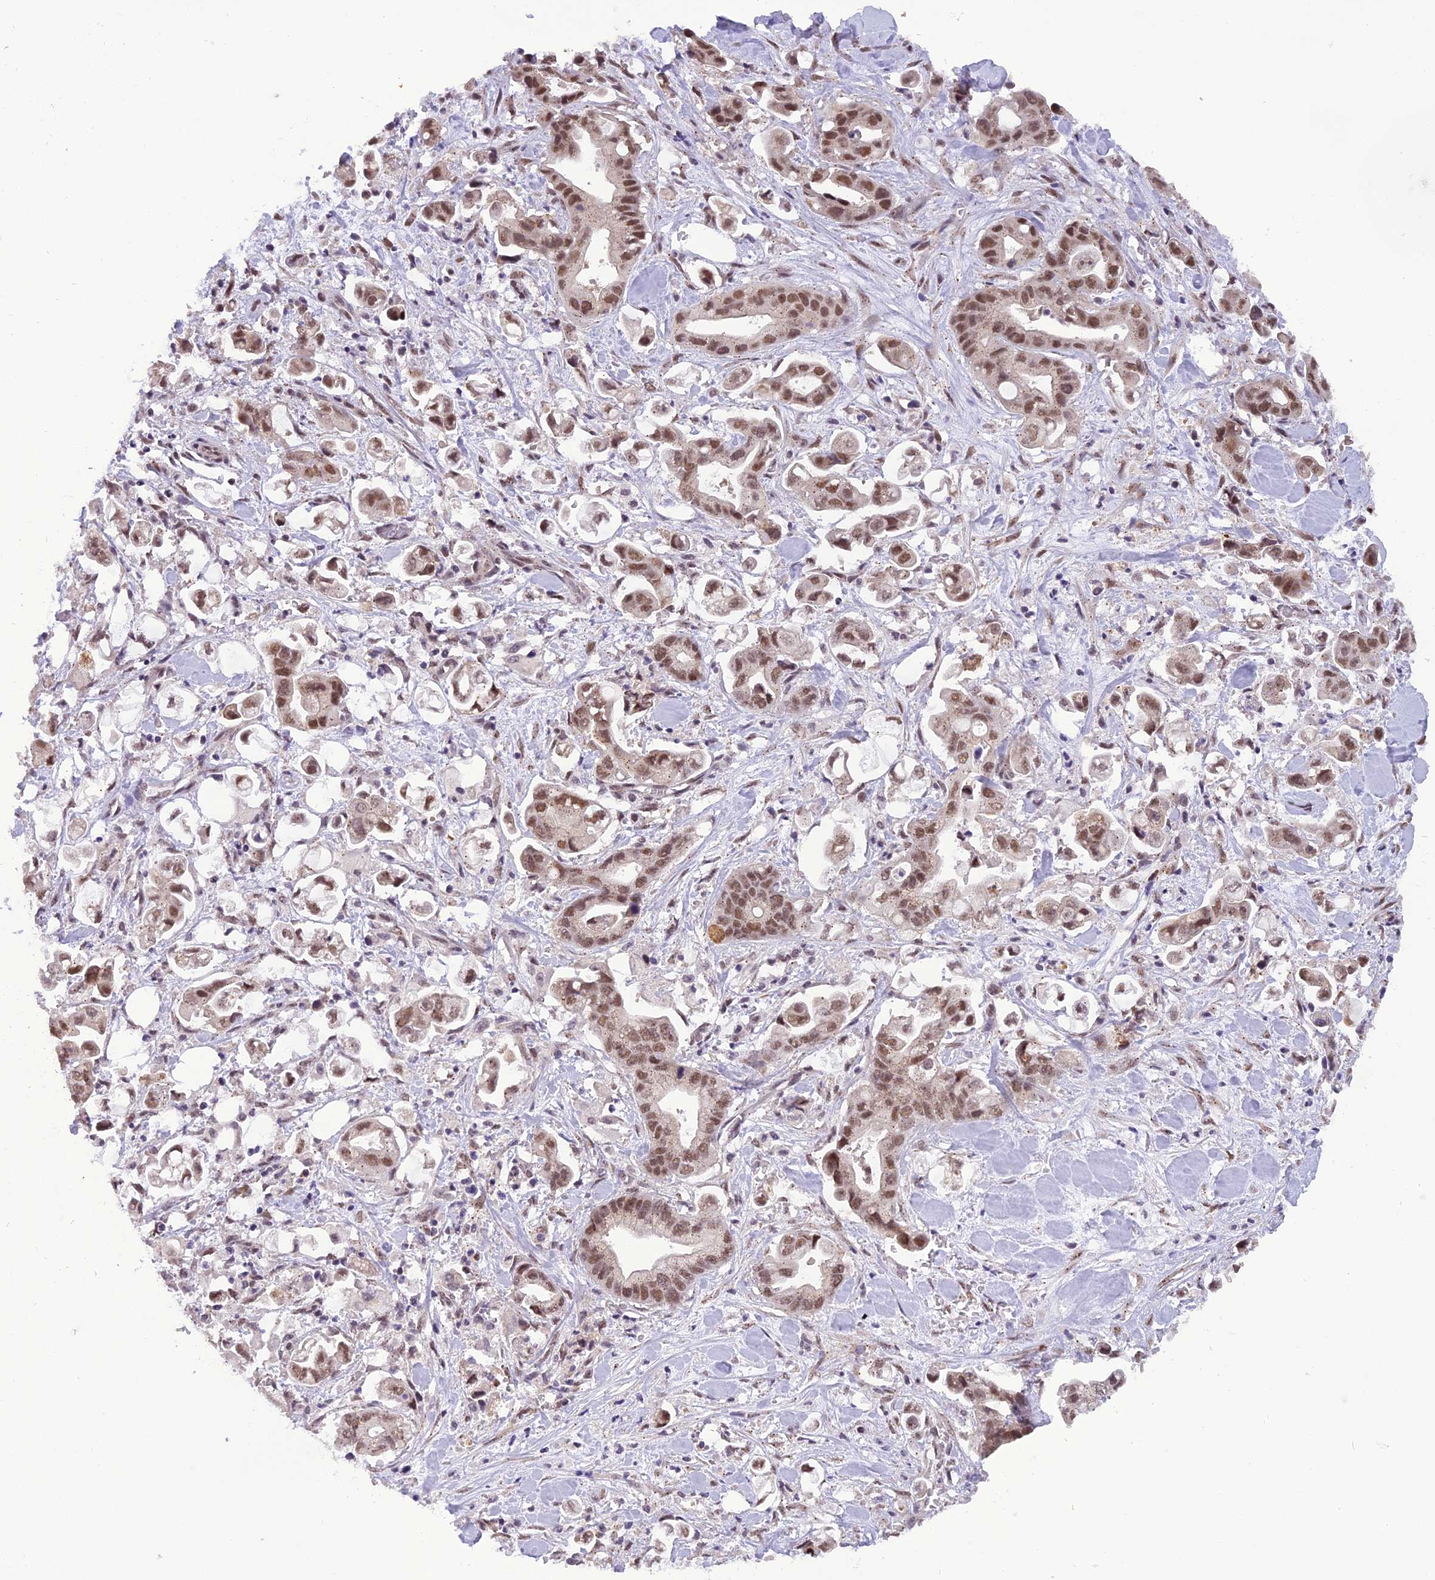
{"staining": {"intensity": "moderate", "quantity": ">75%", "location": "nuclear"}, "tissue": "stomach cancer", "cell_type": "Tumor cells", "image_type": "cancer", "snomed": [{"axis": "morphology", "description": "Adenocarcinoma, NOS"}, {"axis": "topography", "description": "Stomach"}], "caption": "IHC of human stomach cancer reveals medium levels of moderate nuclear staining in approximately >75% of tumor cells.", "gene": "IRF2BP1", "patient": {"sex": "male", "age": 62}}